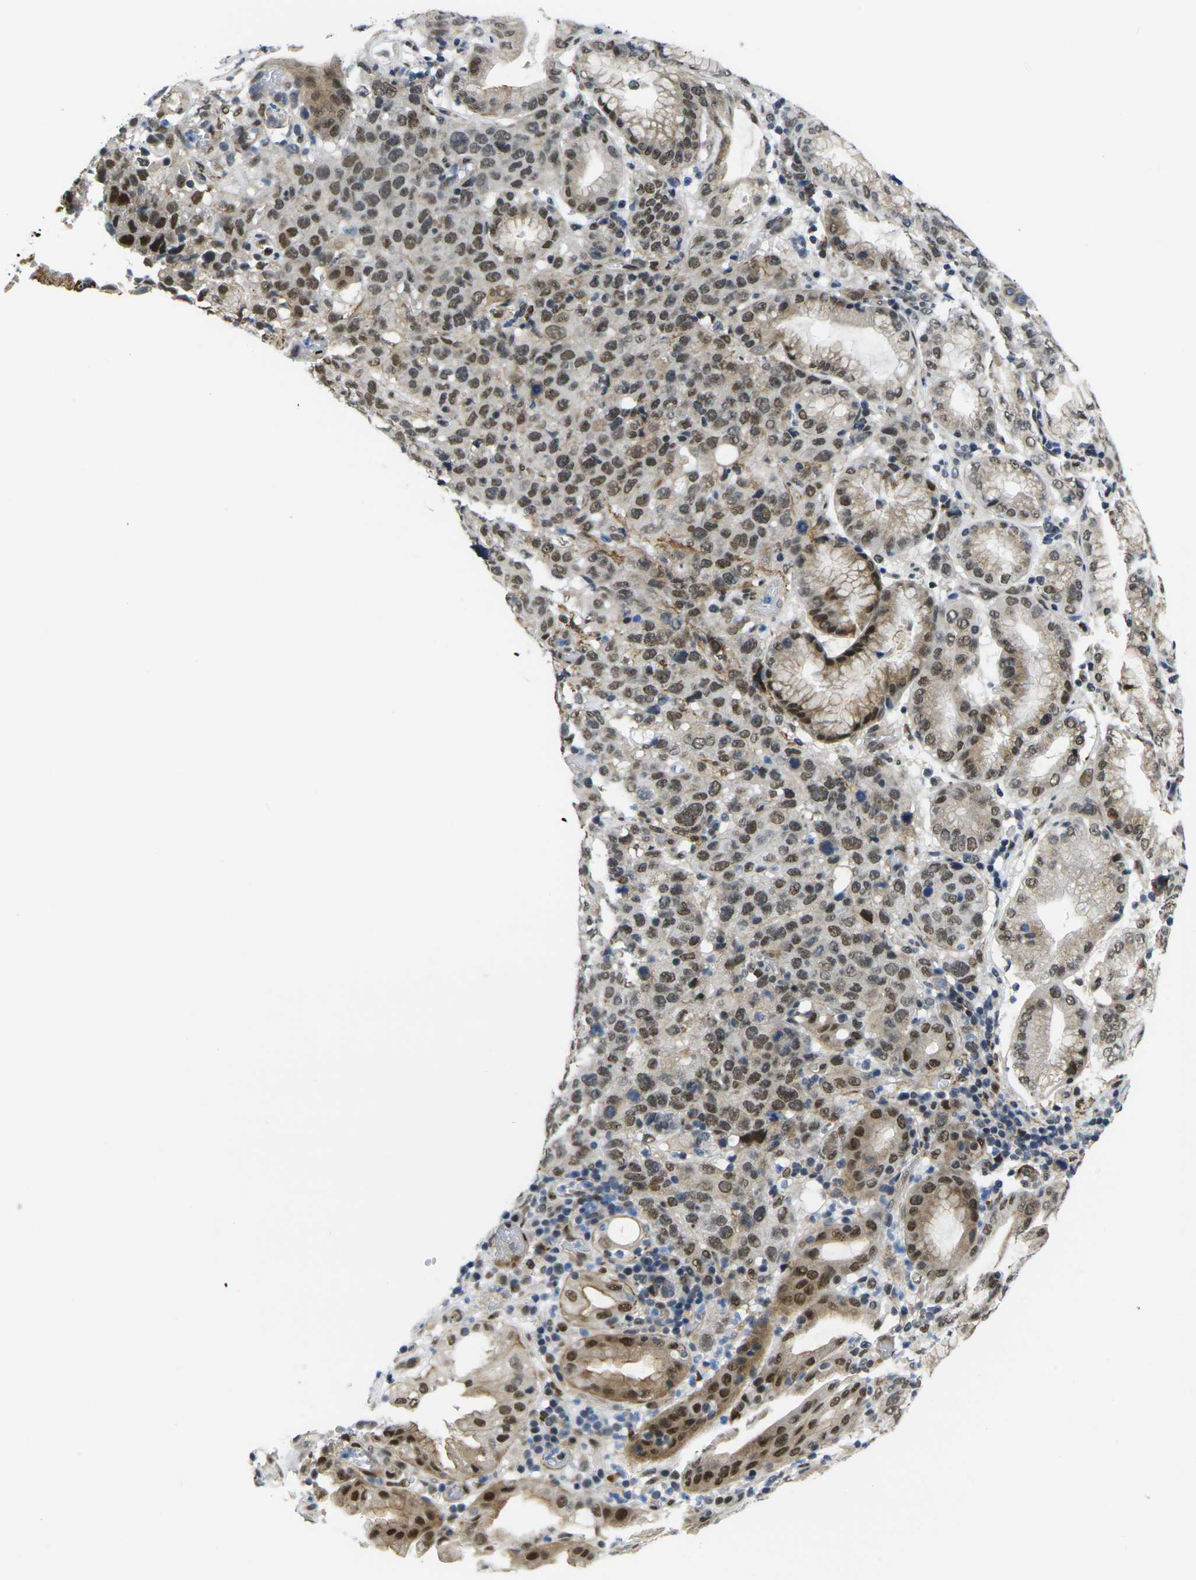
{"staining": {"intensity": "strong", "quantity": ">75%", "location": "cytoplasmic/membranous,nuclear"}, "tissue": "stomach cancer", "cell_type": "Tumor cells", "image_type": "cancer", "snomed": [{"axis": "morphology", "description": "Normal tissue, NOS"}, {"axis": "morphology", "description": "Adenocarcinoma, NOS"}, {"axis": "topography", "description": "Stomach"}], "caption": "Human stomach adenocarcinoma stained with a brown dye exhibits strong cytoplasmic/membranous and nuclear positive staining in about >75% of tumor cells.", "gene": "RBM7", "patient": {"sex": "male", "age": 48}}